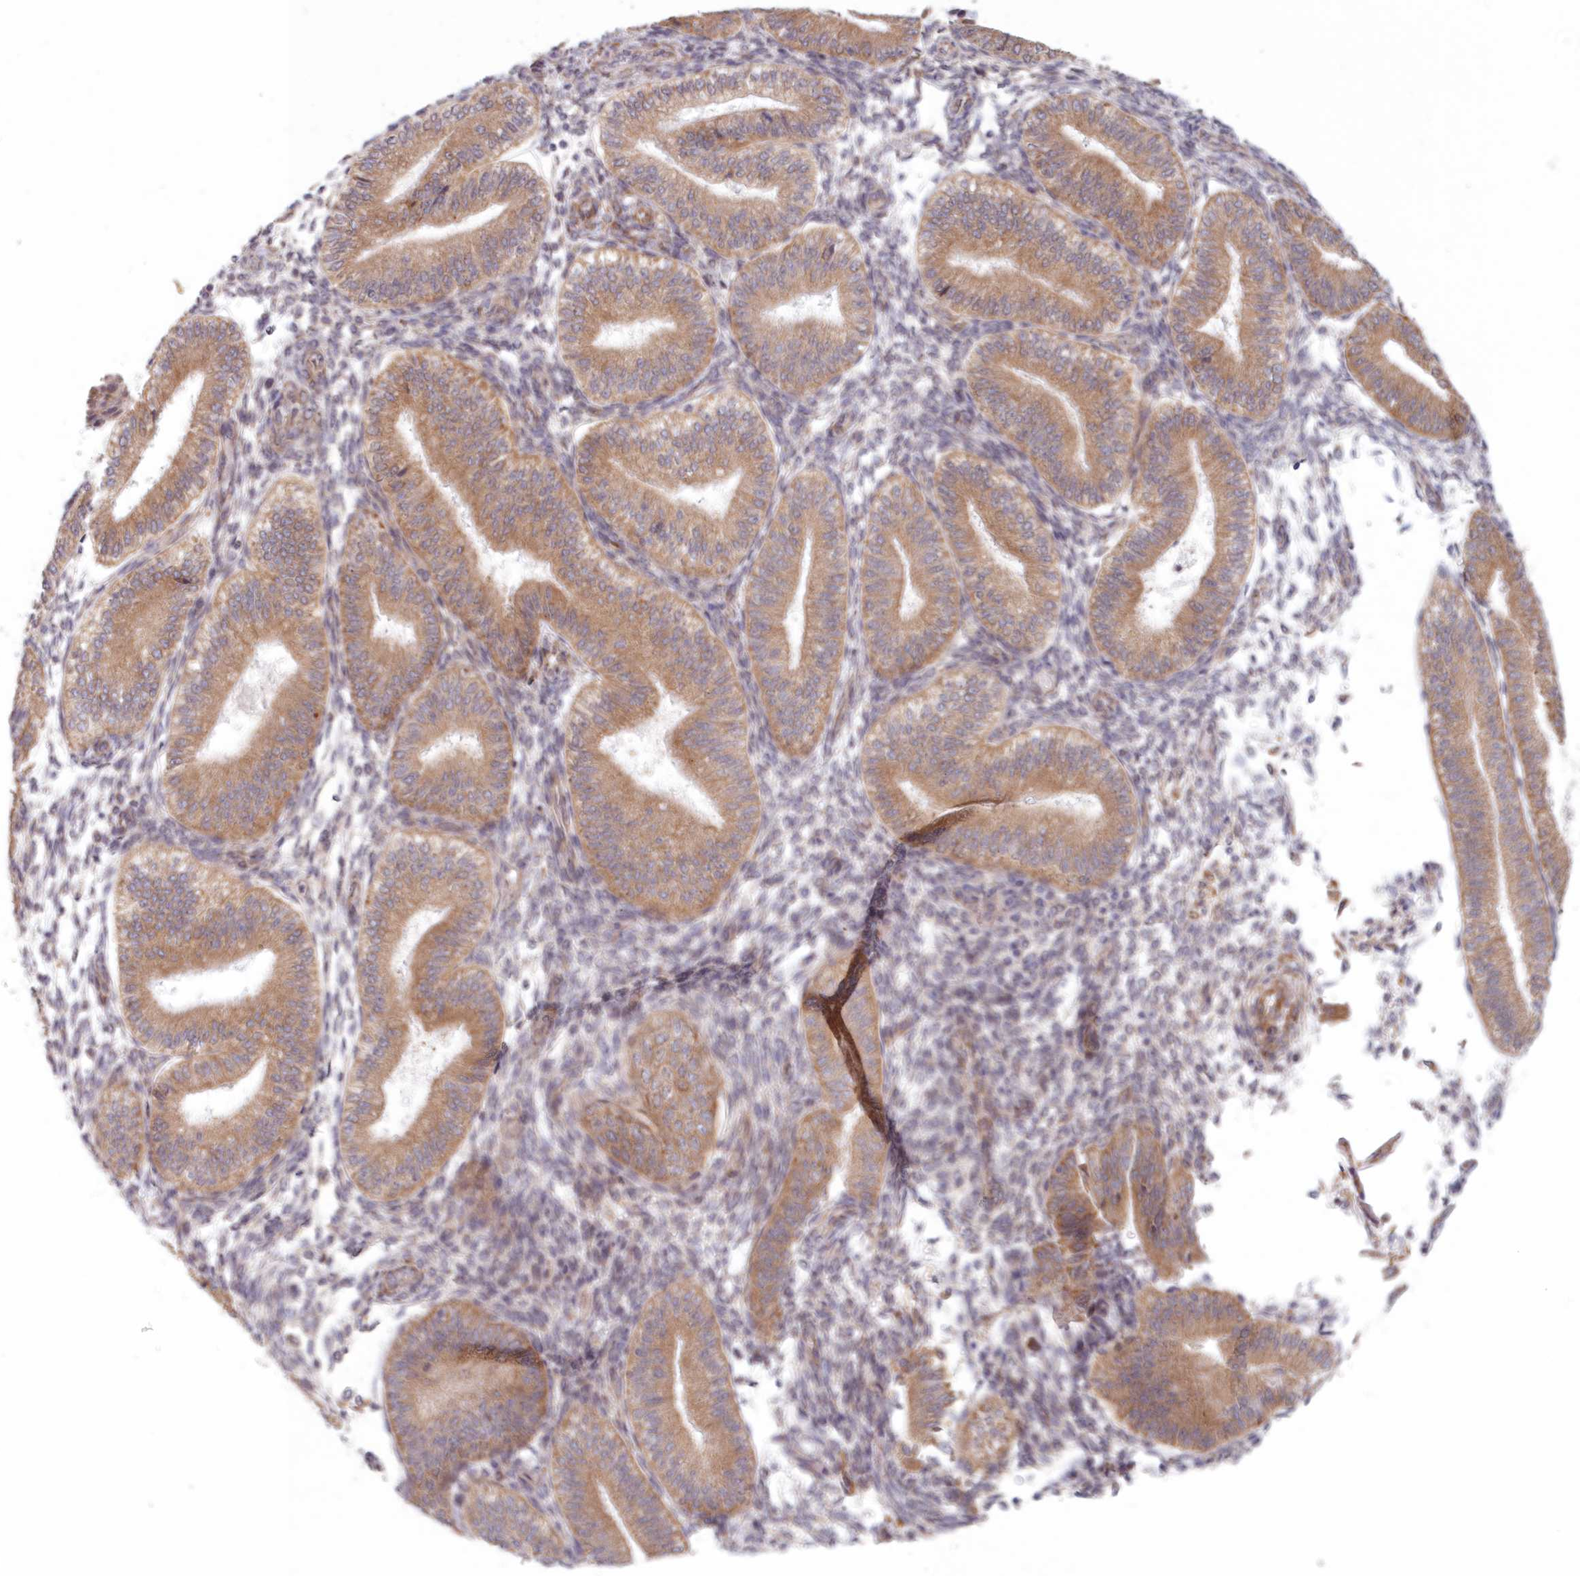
{"staining": {"intensity": "weak", "quantity": "<25%", "location": "cytoplasmic/membranous"}, "tissue": "endometrium", "cell_type": "Cells in endometrial stroma", "image_type": "normal", "snomed": [{"axis": "morphology", "description": "Normal tissue, NOS"}, {"axis": "topography", "description": "Endometrium"}], "caption": "Protein analysis of normal endometrium demonstrates no significant expression in cells in endometrial stroma.", "gene": "PCYOX1L", "patient": {"sex": "female", "age": 39}}